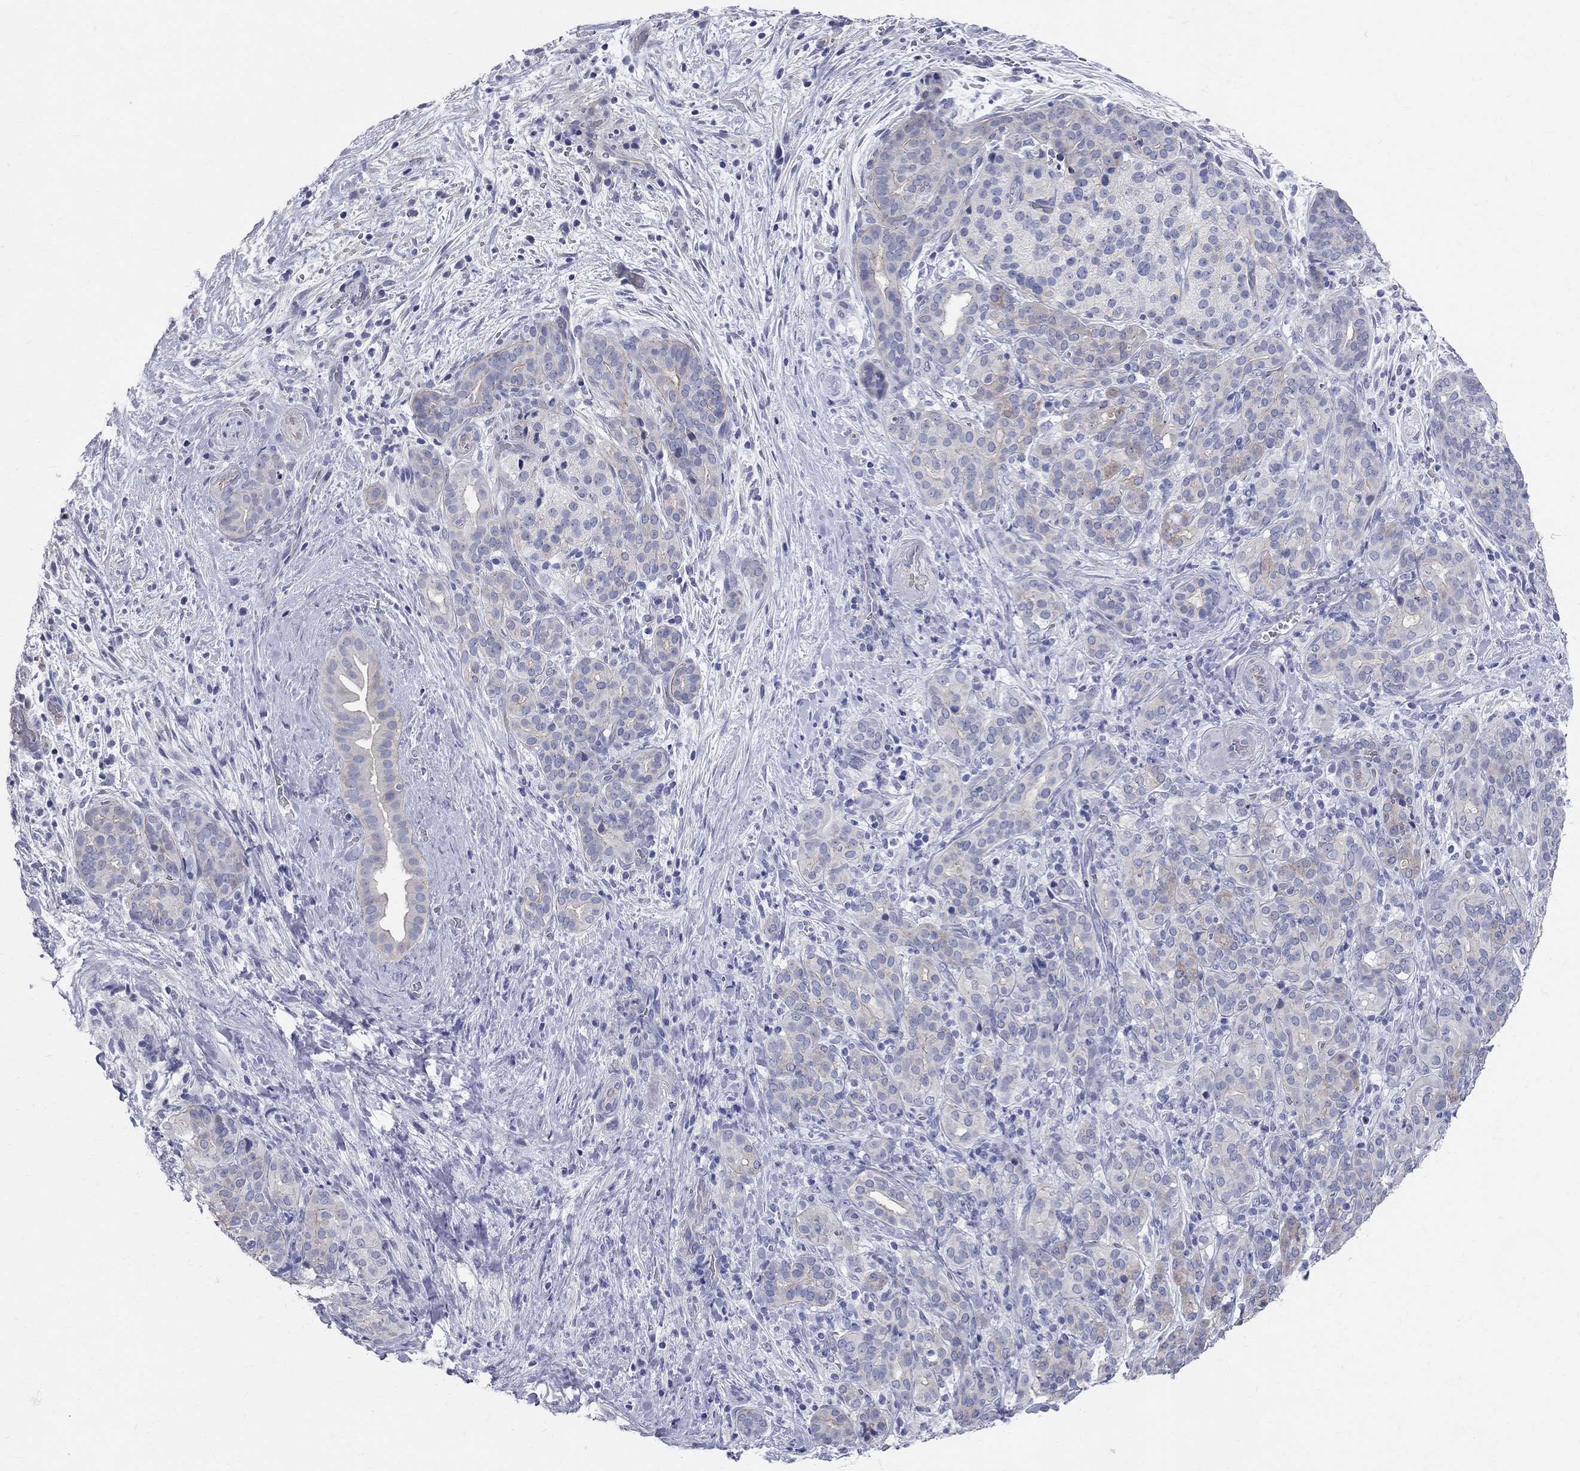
{"staining": {"intensity": "weak", "quantity": "<25%", "location": "cytoplasmic/membranous"}, "tissue": "pancreatic cancer", "cell_type": "Tumor cells", "image_type": "cancer", "snomed": [{"axis": "morphology", "description": "Adenocarcinoma, NOS"}, {"axis": "topography", "description": "Pancreas"}], "caption": "This image is of pancreatic cancer (adenocarcinoma) stained with immunohistochemistry to label a protein in brown with the nuclei are counter-stained blue. There is no staining in tumor cells.", "gene": "AOX1", "patient": {"sex": "male", "age": 44}}